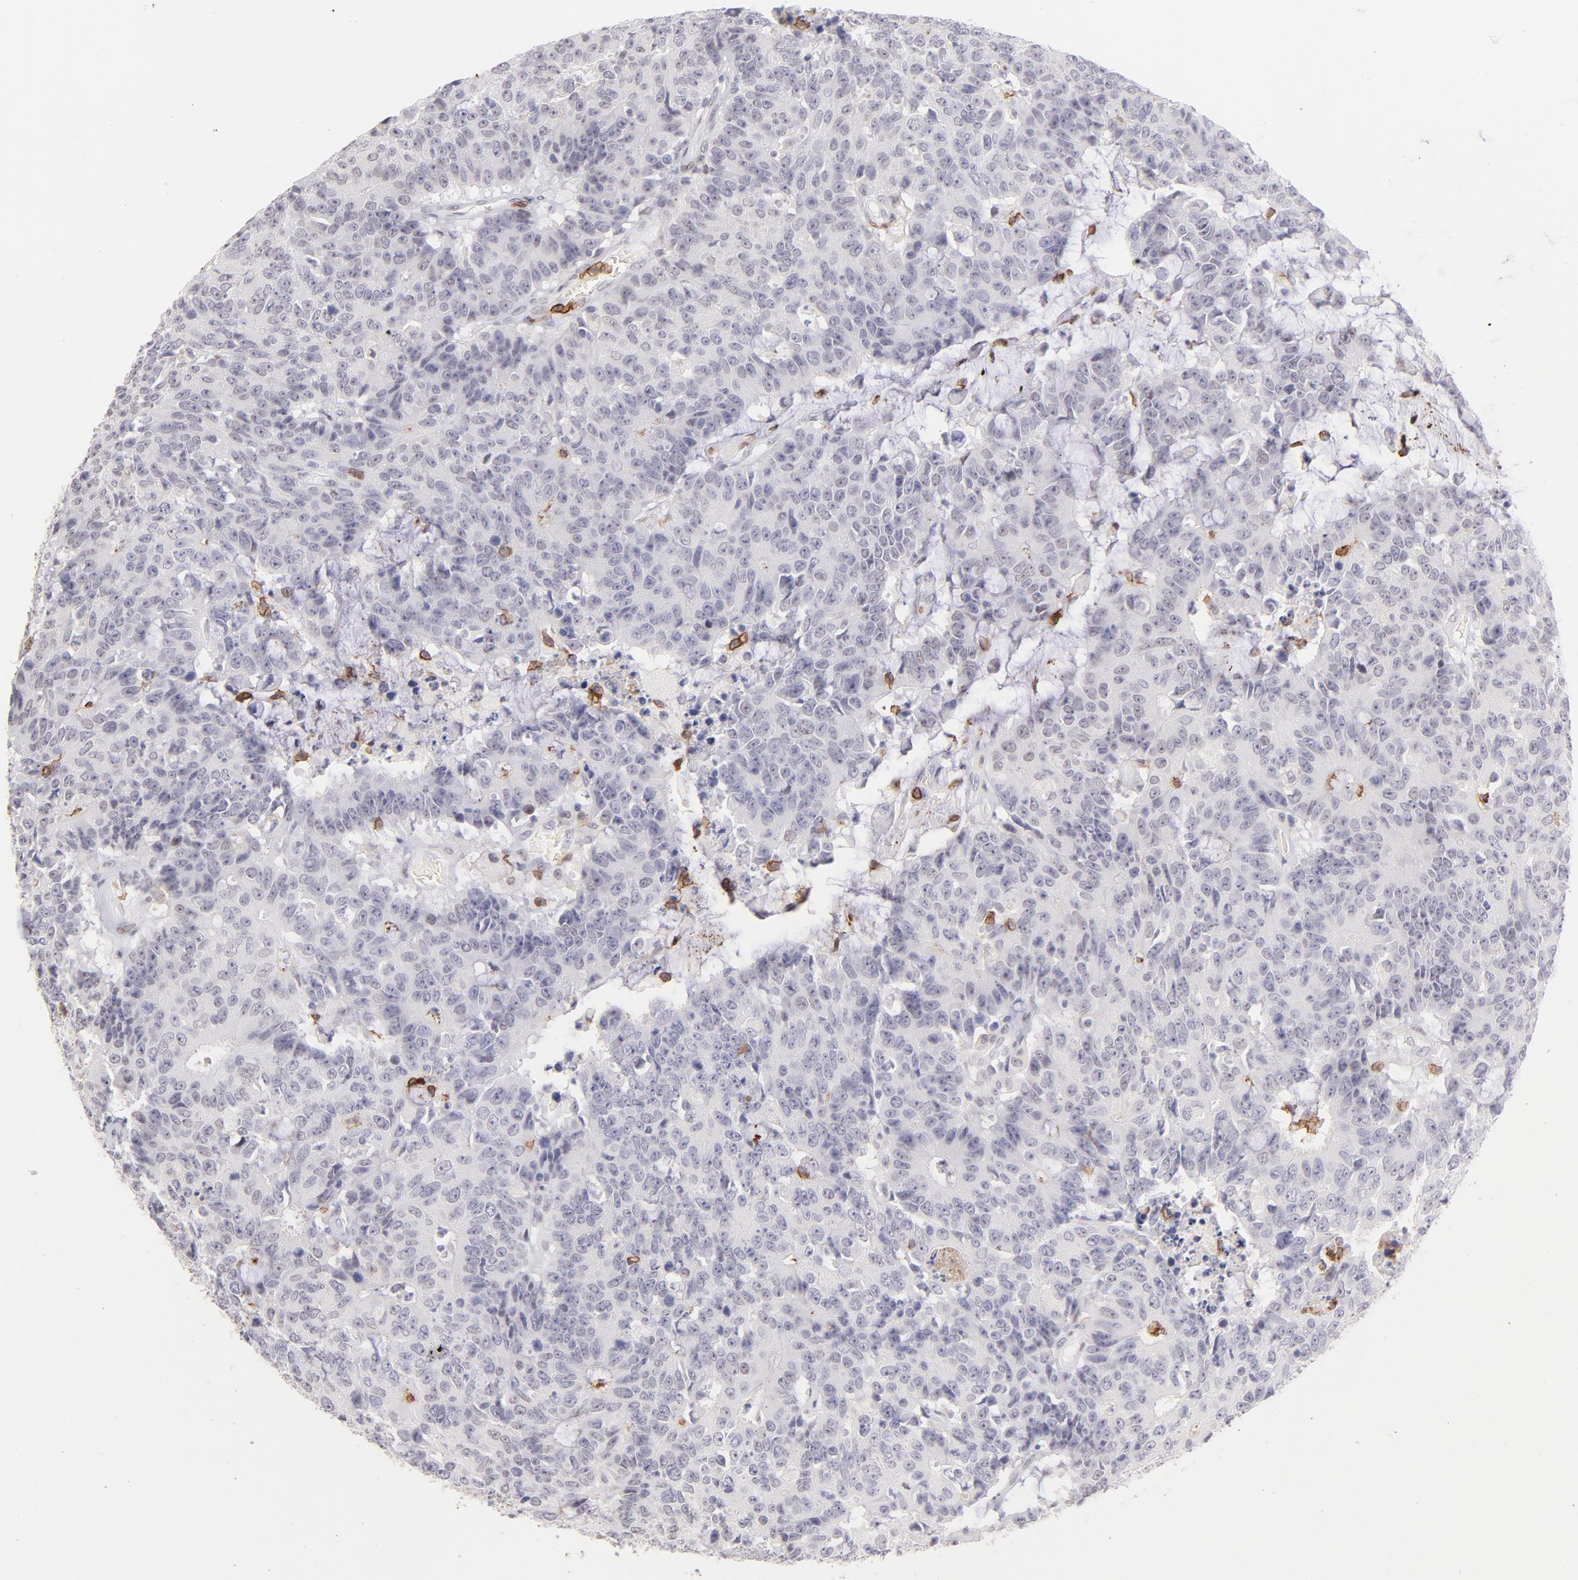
{"staining": {"intensity": "negative", "quantity": "none", "location": "none"}, "tissue": "colorectal cancer", "cell_type": "Tumor cells", "image_type": "cancer", "snomed": [{"axis": "morphology", "description": "Adenocarcinoma, NOS"}, {"axis": "topography", "description": "Colon"}], "caption": "IHC photomicrograph of neoplastic tissue: human colorectal adenocarcinoma stained with DAB (3,3'-diaminobenzidine) demonstrates no significant protein positivity in tumor cells. (DAB (3,3'-diaminobenzidine) IHC, high magnification).", "gene": "LTB4R", "patient": {"sex": "female", "age": 86}}